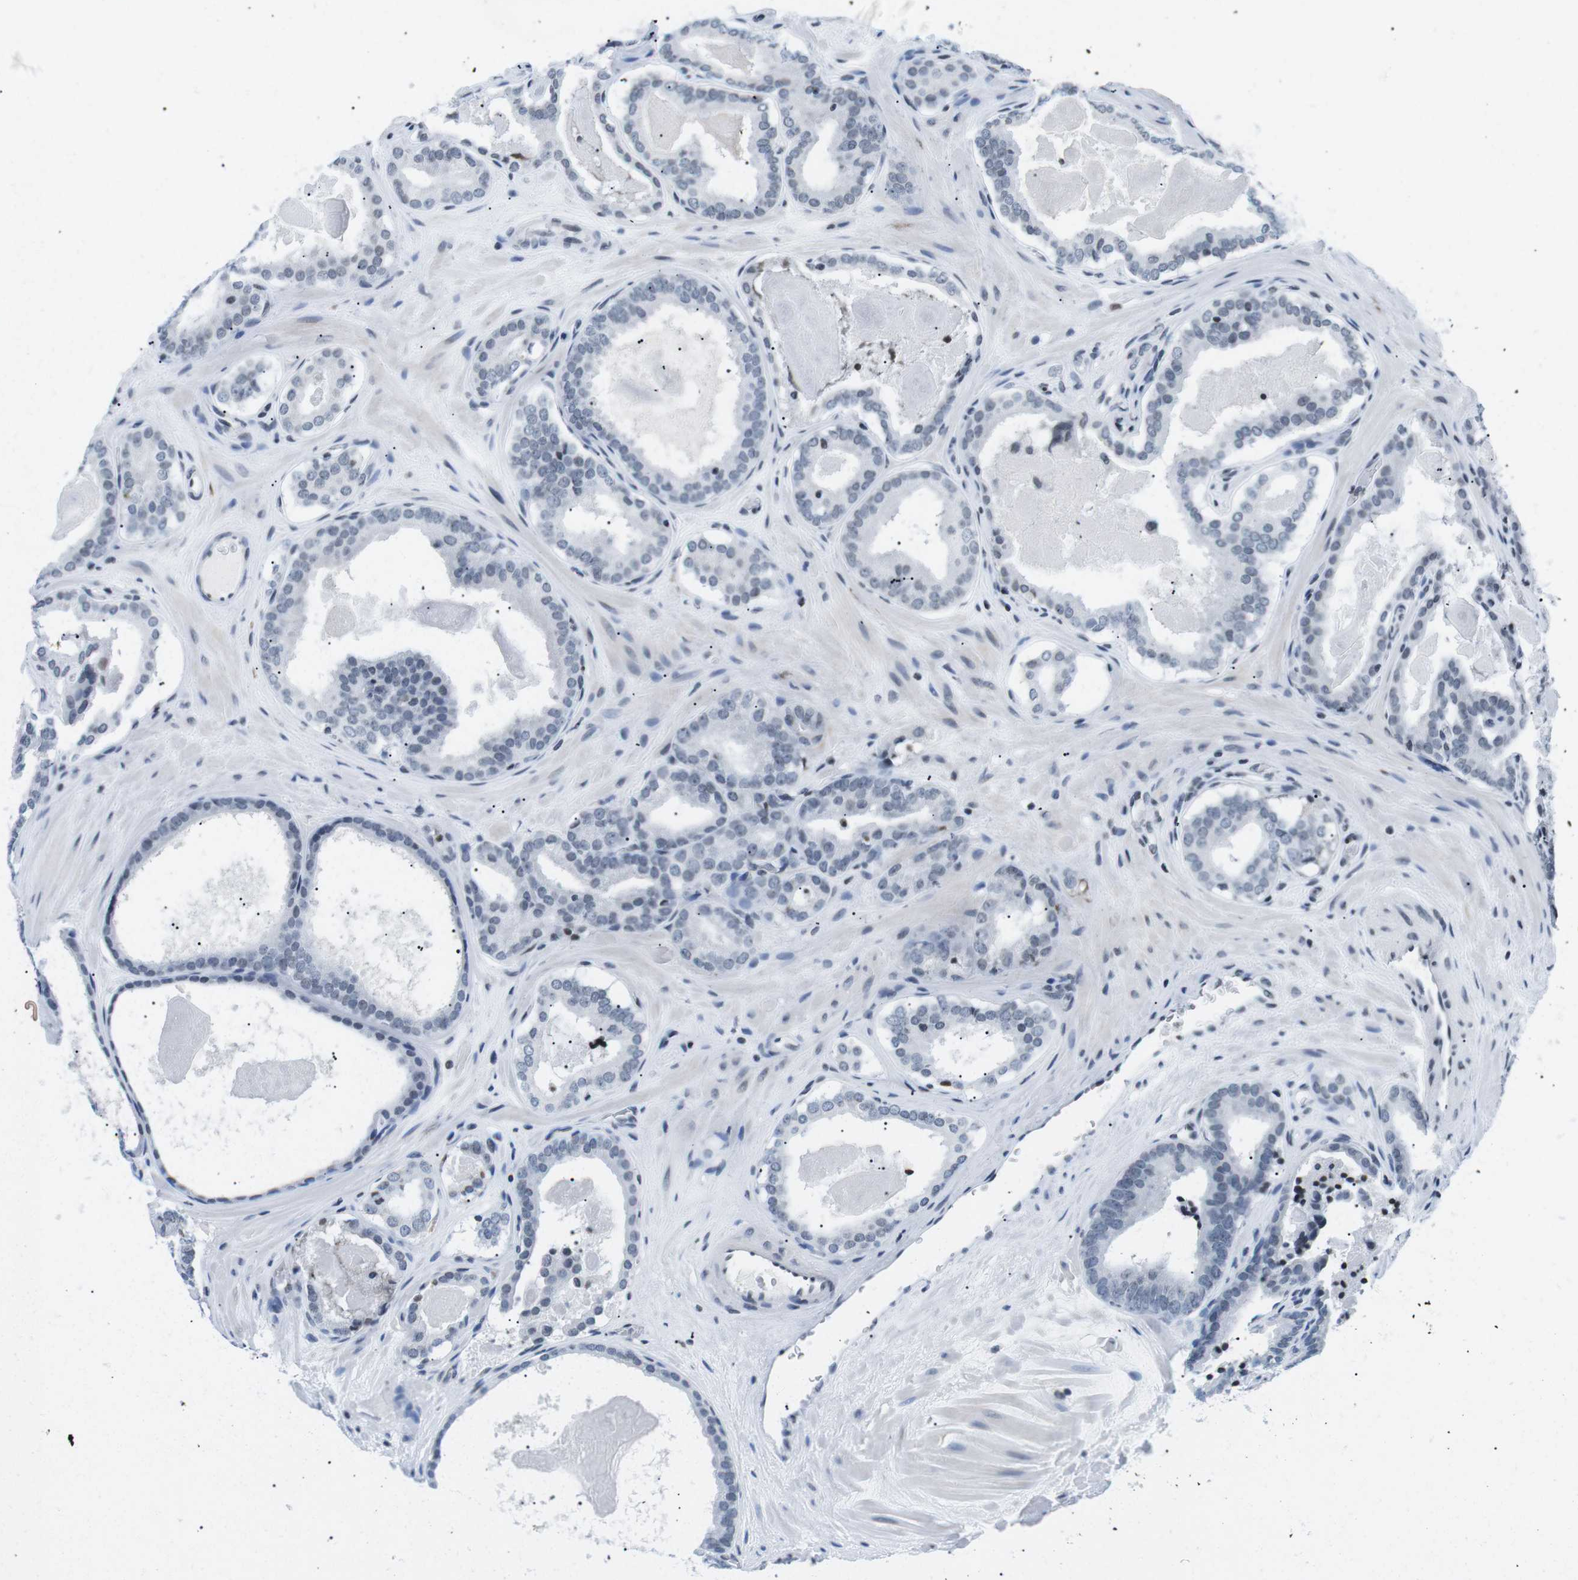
{"staining": {"intensity": "negative", "quantity": "none", "location": "none"}, "tissue": "prostate cancer", "cell_type": "Tumor cells", "image_type": "cancer", "snomed": [{"axis": "morphology", "description": "Adenocarcinoma, High grade"}, {"axis": "topography", "description": "Prostate"}], "caption": "A photomicrograph of prostate high-grade adenocarcinoma stained for a protein shows no brown staining in tumor cells.", "gene": "E2F2", "patient": {"sex": "male", "age": 60}}